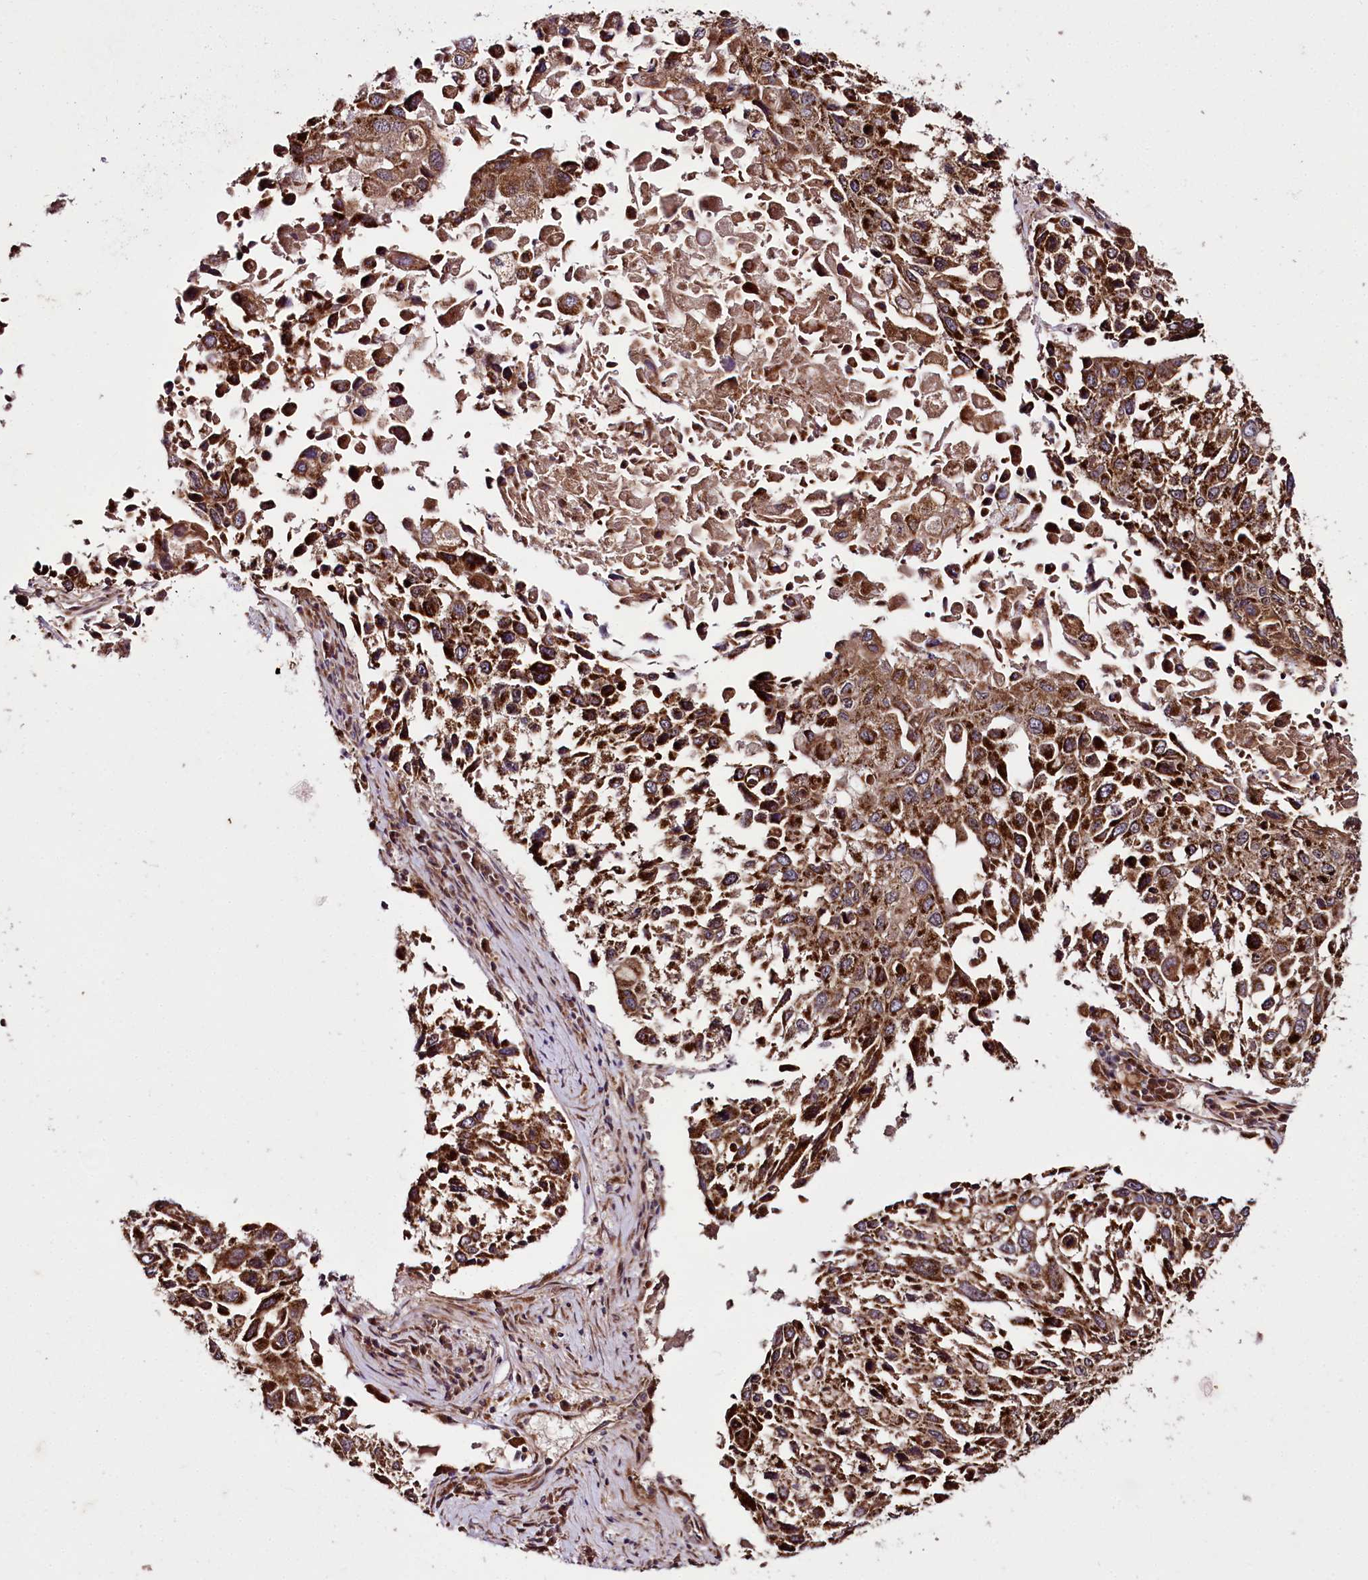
{"staining": {"intensity": "strong", "quantity": ">75%", "location": "cytoplasmic/membranous"}, "tissue": "lung cancer", "cell_type": "Tumor cells", "image_type": "cancer", "snomed": [{"axis": "morphology", "description": "Squamous cell carcinoma, NOS"}, {"axis": "topography", "description": "Lung"}], "caption": "Immunohistochemical staining of squamous cell carcinoma (lung) shows high levels of strong cytoplasmic/membranous staining in about >75% of tumor cells.", "gene": "RAB7A", "patient": {"sex": "male", "age": 65}}